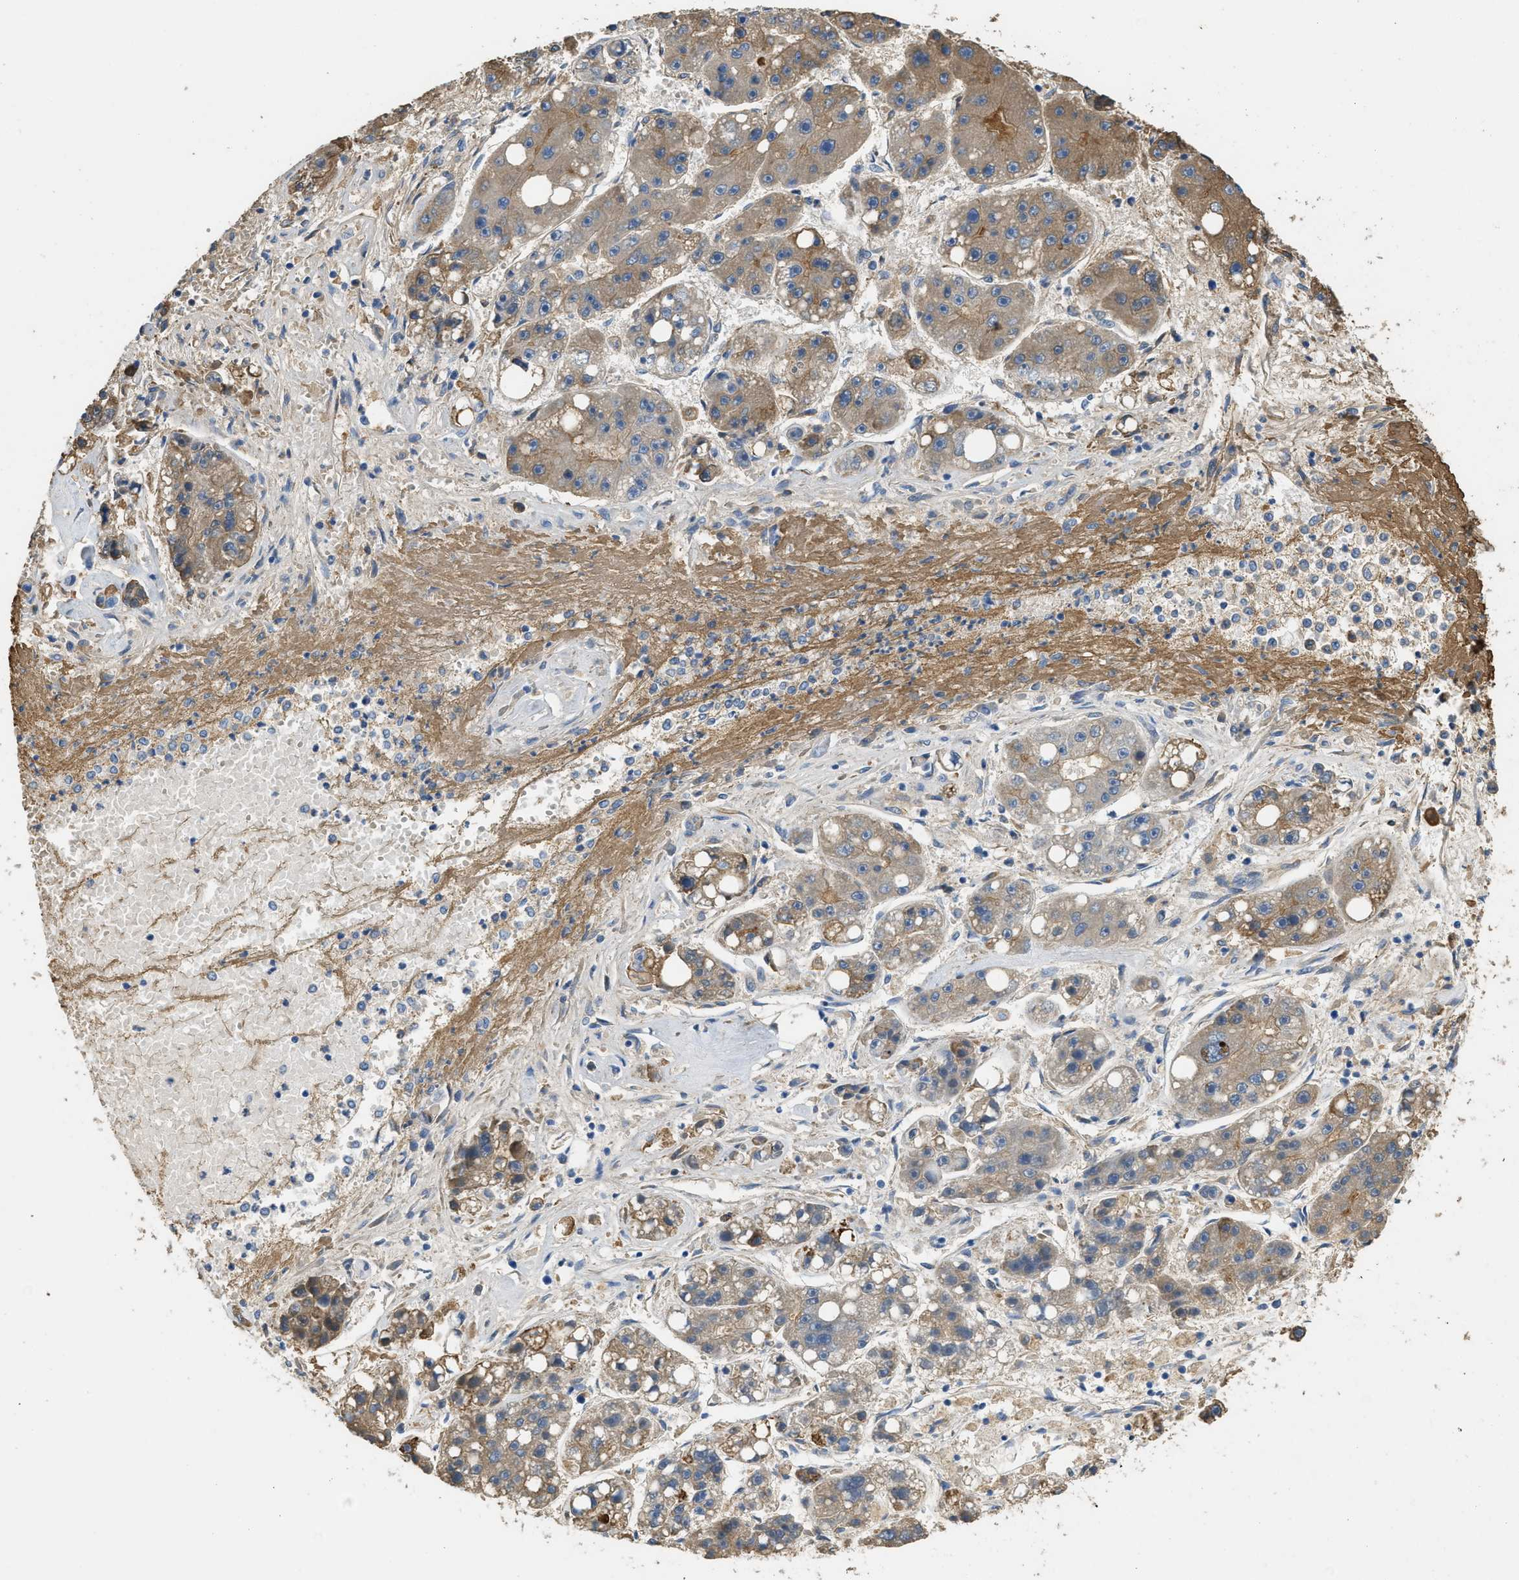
{"staining": {"intensity": "moderate", "quantity": "<25%", "location": "cytoplasmic/membranous"}, "tissue": "liver cancer", "cell_type": "Tumor cells", "image_type": "cancer", "snomed": [{"axis": "morphology", "description": "Carcinoma, Hepatocellular, NOS"}, {"axis": "topography", "description": "Liver"}], "caption": "Human hepatocellular carcinoma (liver) stained with a protein marker demonstrates moderate staining in tumor cells.", "gene": "RIPK2", "patient": {"sex": "female", "age": 61}}